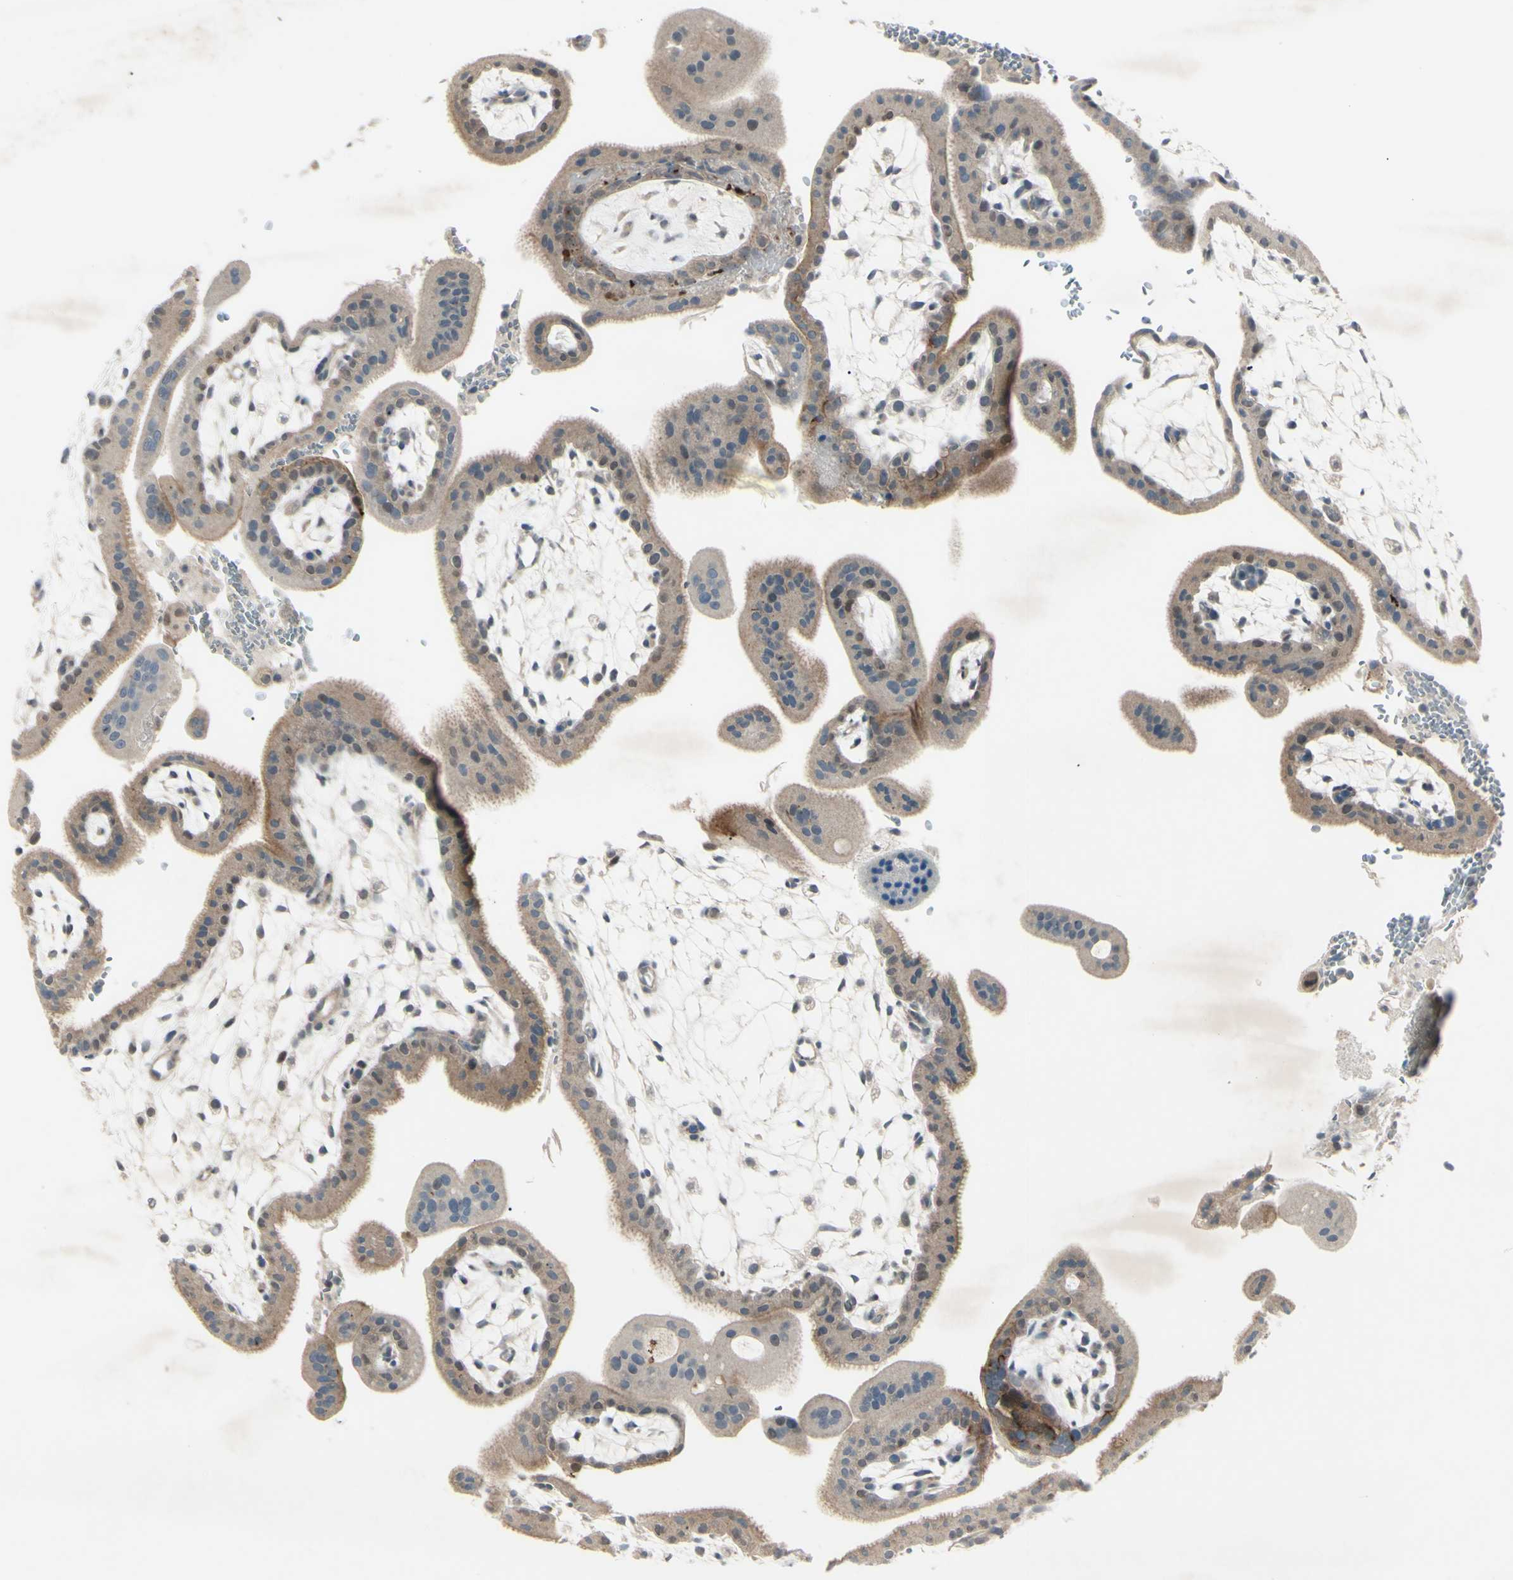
{"staining": {"intensity": "weak", "quantity": "25%-75%", "location": "cytoplasmic/membranous"}, "tissue": "placenta", "cell_type": "Decidual cells", "image_type": "normal", "snomed": [{"axis": "morphology", "description": "Normal tissue, NOS"}, {"axis": "topography", "description": "Placenta"}], "caption": "Protein analysis of unremarkable placenta shows weak cytoplasmic/membranous positivity in about 25%-75% of decidual cells.", "gene": "FGFR2", "patient": {"sex": "female", "age": 35}}